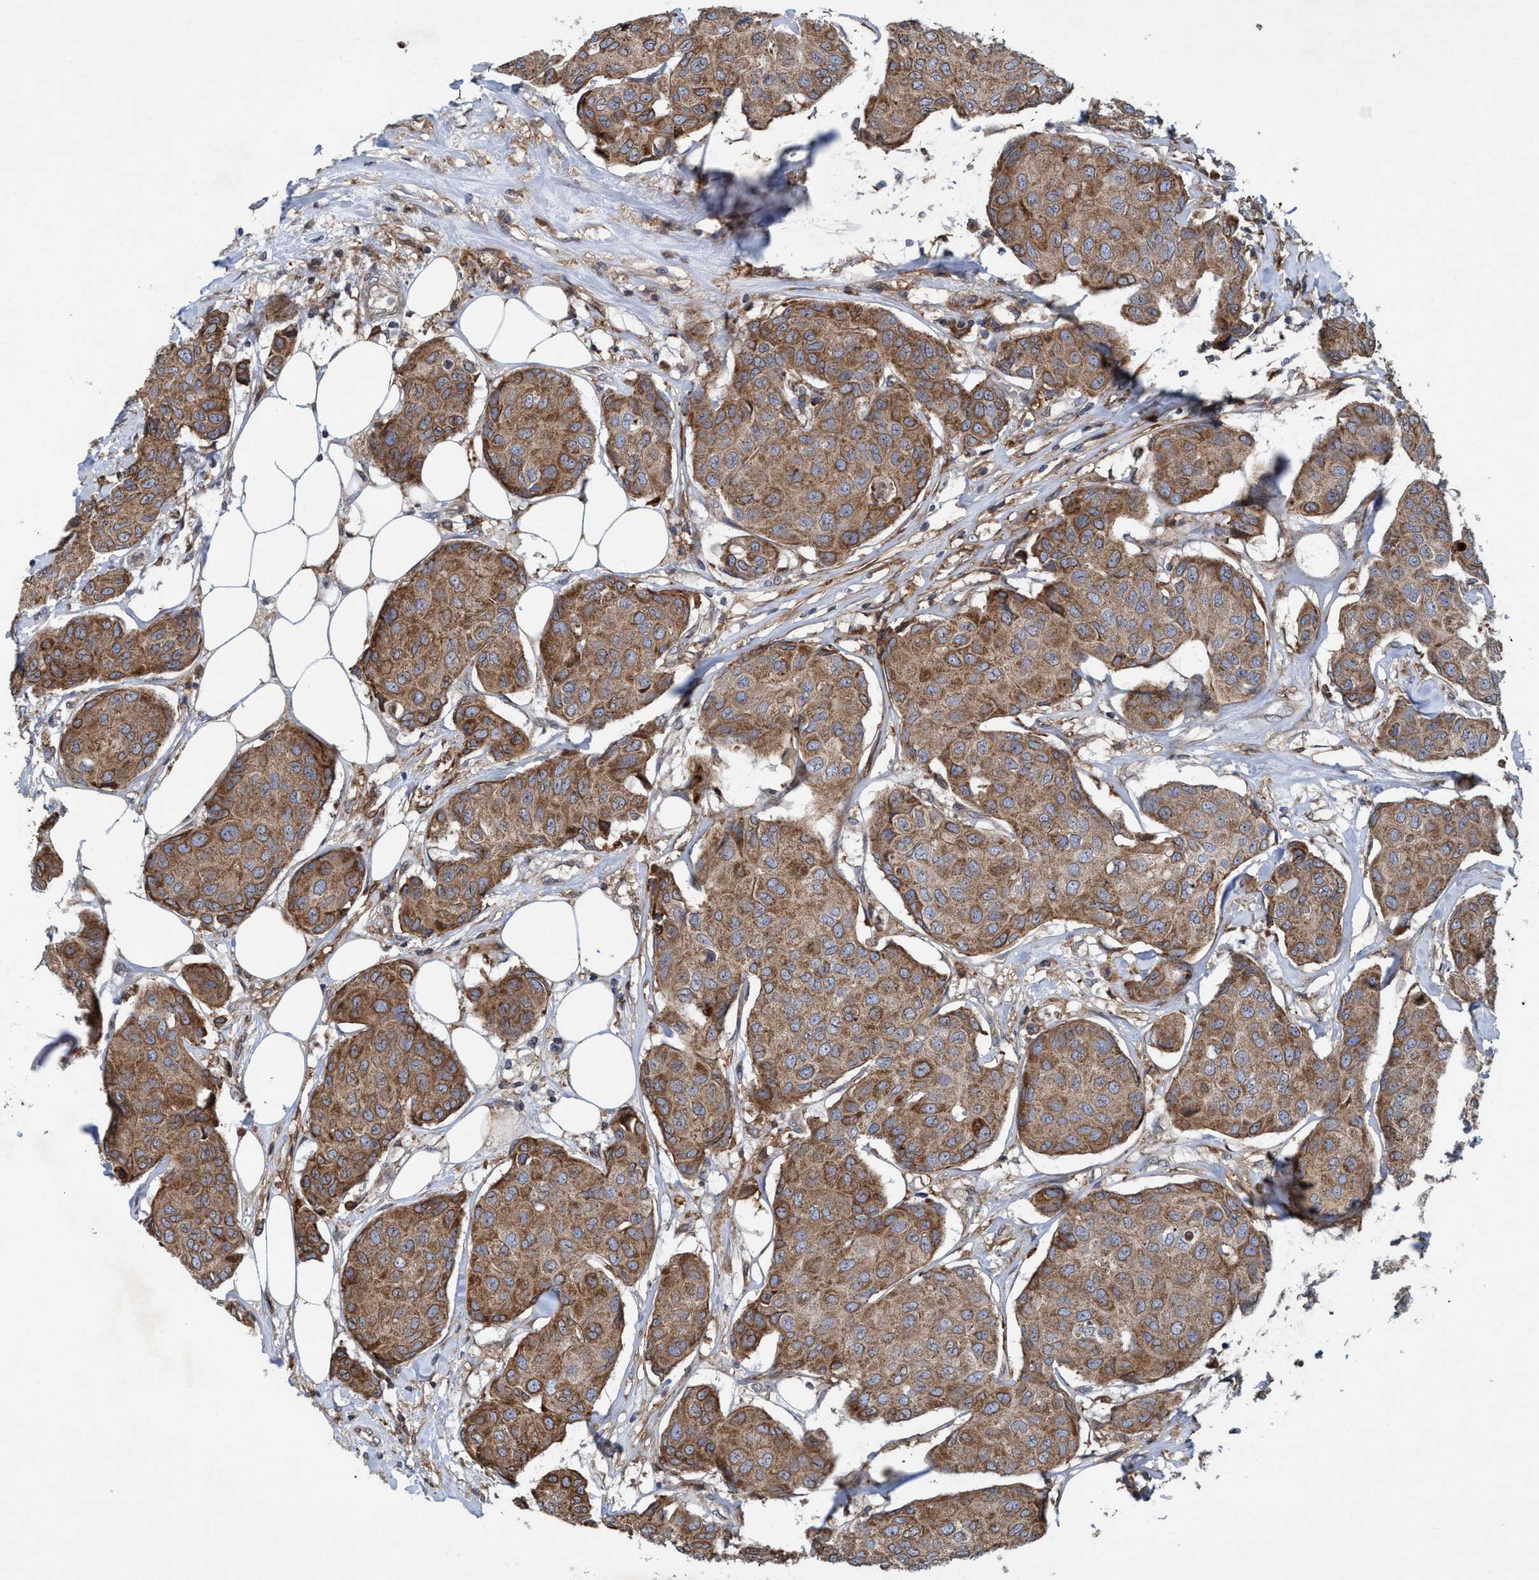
{"staining": {"intensity": "moderate", "quantity": ">75%", "location": "cytoplasmic/membranous"}, "tissue": "breast cancer", "cell_type": "Tumor cells", "image_type": "cancer", "snomed": [{"axis": "morphology", "description": "Duct carcinoma"}, {"axis": "topography", "description": "Breast"}], "caption": "Brown immunohistochemical staining in human breast cancer (intraductal carcinoma) reveals moderate cytoplasmic/membranous positivity in approximately >75% of tumor cells.", "gene": "SLC16A3", "patient": {"sex": "female", "age": 80}}